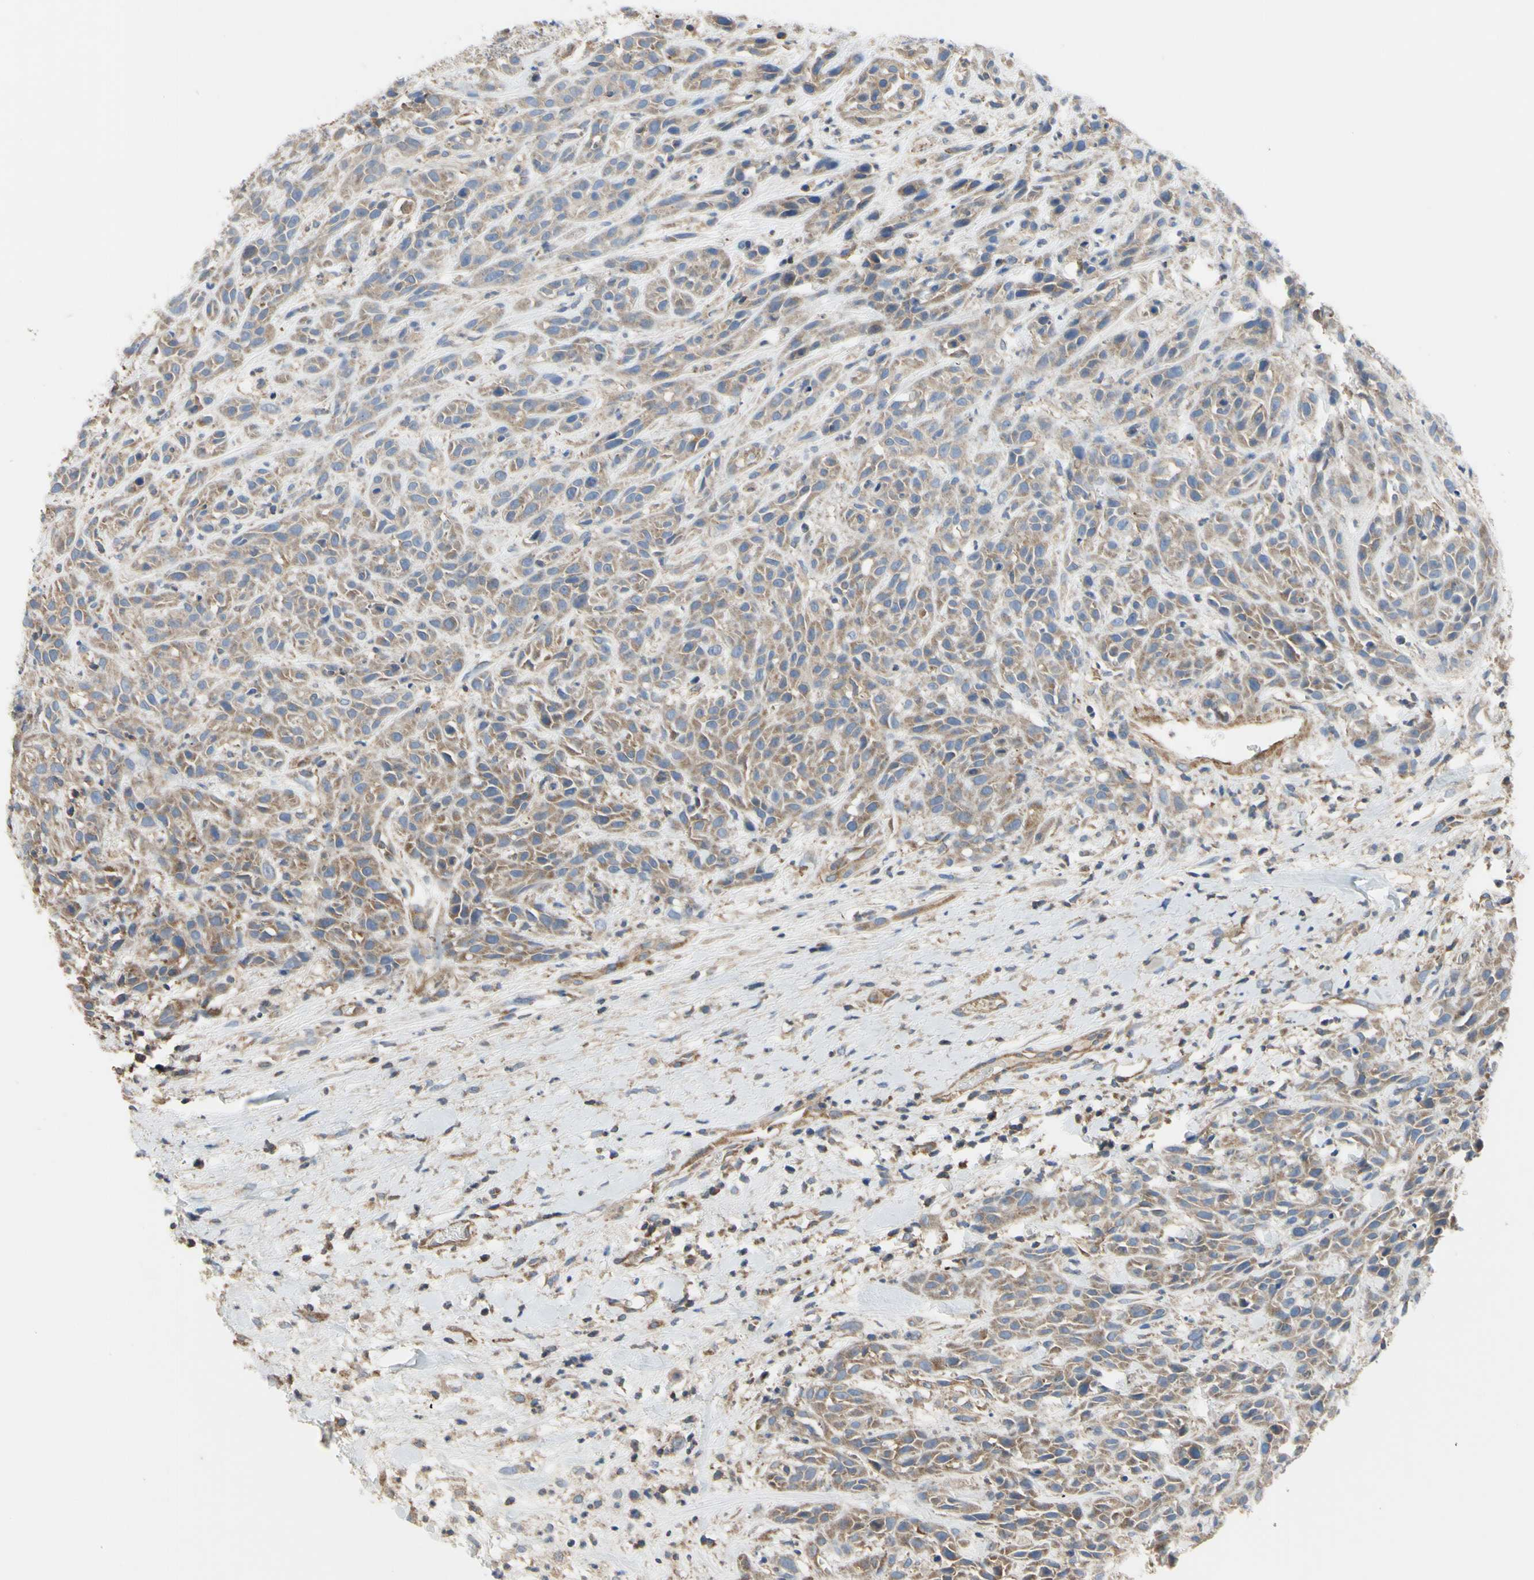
{"staining": {"intensity": "moderate", "quantity": ">75%", "location": "cytoplasmic/membranous"}, "tissue": "head and neck cancer", "cell_type": "Tumor cells", "image_type": "cancer", "snomed": [{"axis": "morphology", "description": "Normal tissue, NOS"}, {"axis": "morphology", "description": "Squamous cell carcinoma, NOS"}, {"axis": "topography", "description": "Cartilage tissue"}, {"axis": "topography", "description": "Head-Neck"}], "caption": "Head and neck cancer stained with immunohistochemistry (IHC) shows moderate cytoplasmic/membranous staining in approximately >75% of tumor cells. The staining was performed using DAB to visualize the protein expression in brown, while the nuclei were stained in blue with hematoxylin (Magnification: 20x).", "gene": "BECN1", "patient": {"sex": "male", "age": 62}}